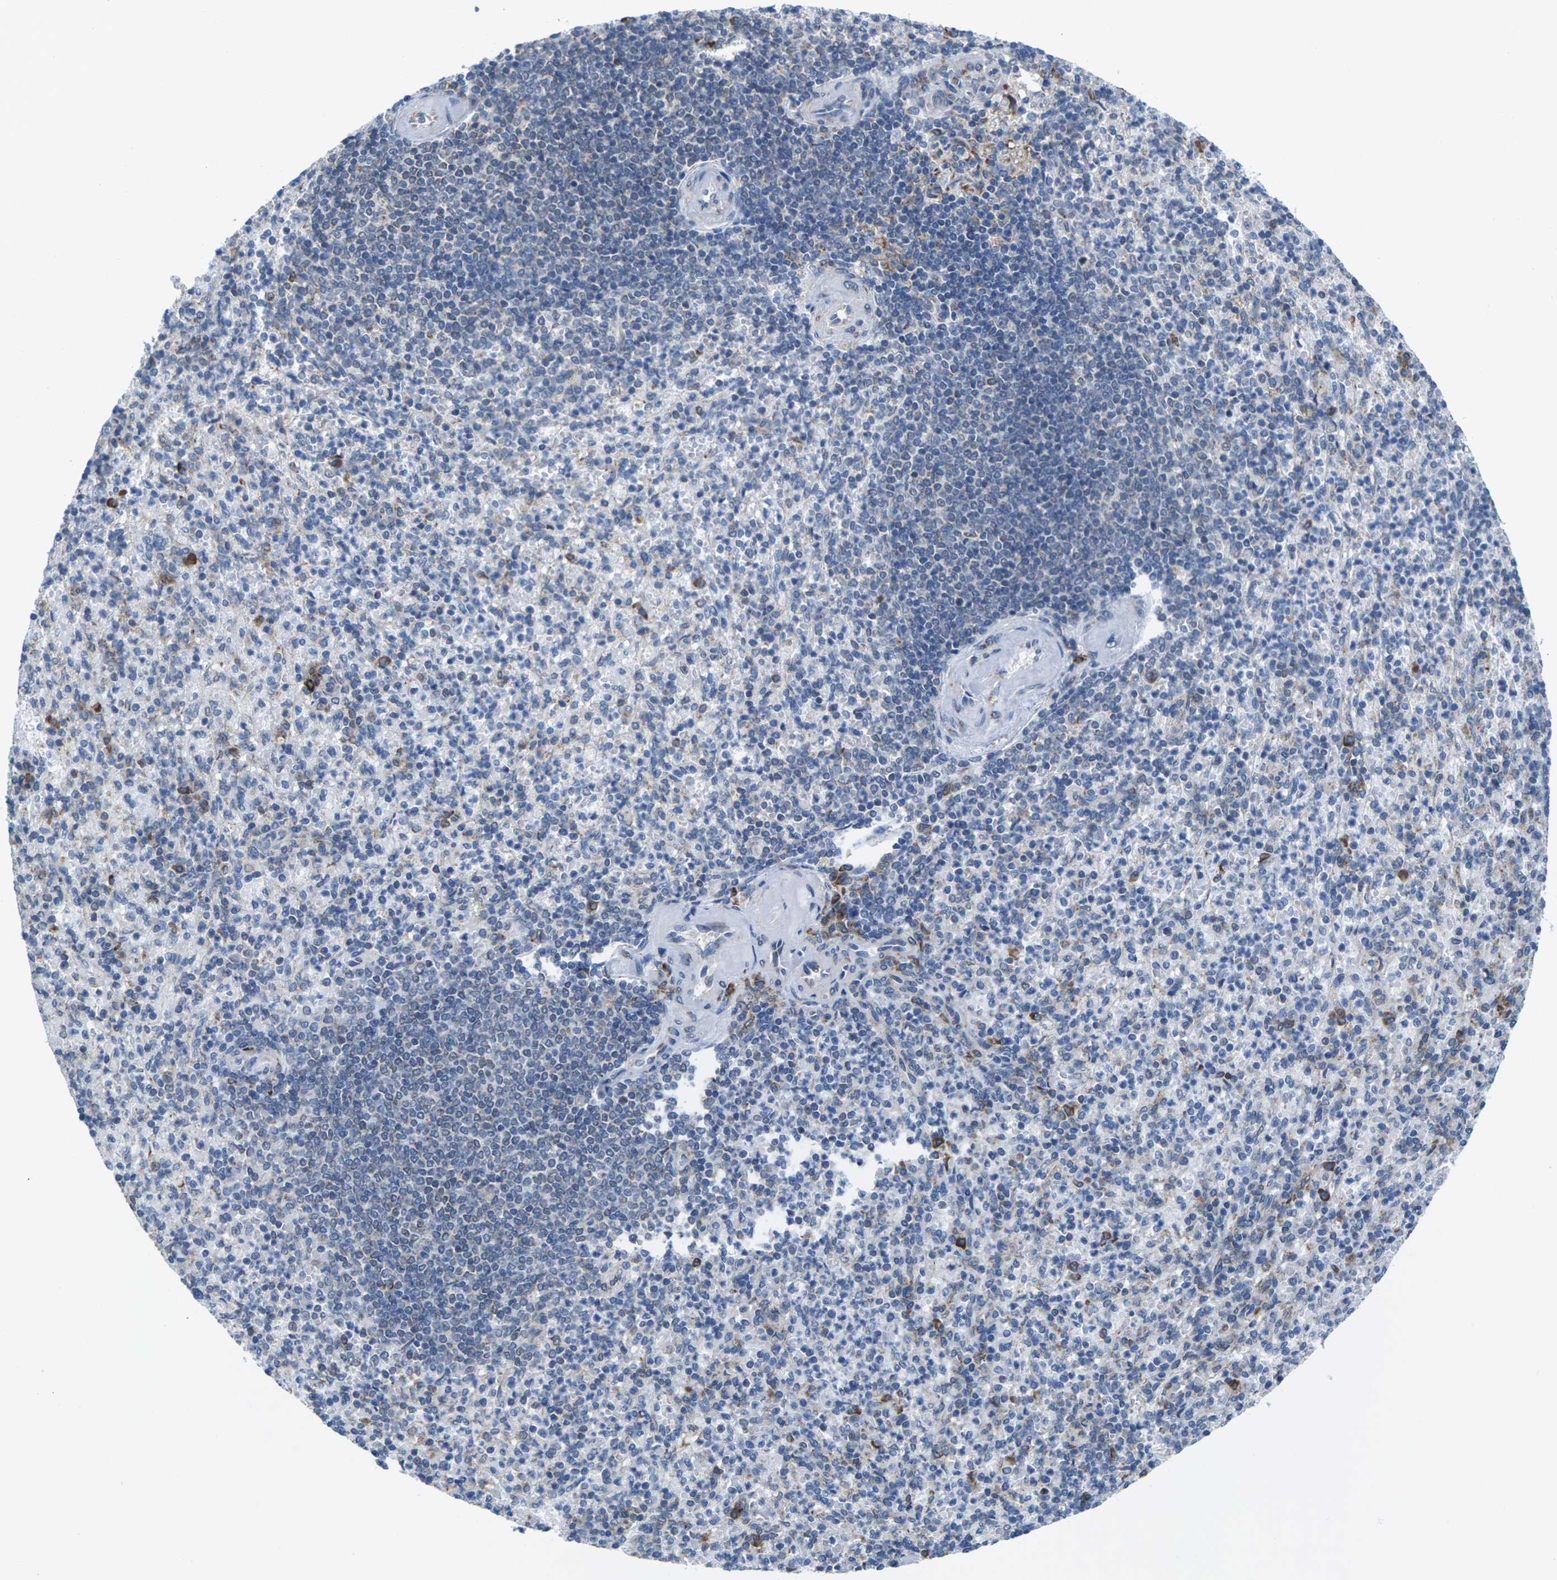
{"staining": {"intensity": "negative", "quantity": "none", "location": "none"}, "tissue": "spleen", "cell_type": "Cells in red pulp", "image_type": "normal", "snomed": [{"axis": "morphology", "description": "Normal tissue, NOS"}, {"axis": "topography", "description": "Spleen"}], "caption": "Cells in red pulp show no significant protein positivity in benign spleen.", "gene": "PDZK1IP1", "patient": {"sex": "female", "age": 74}}